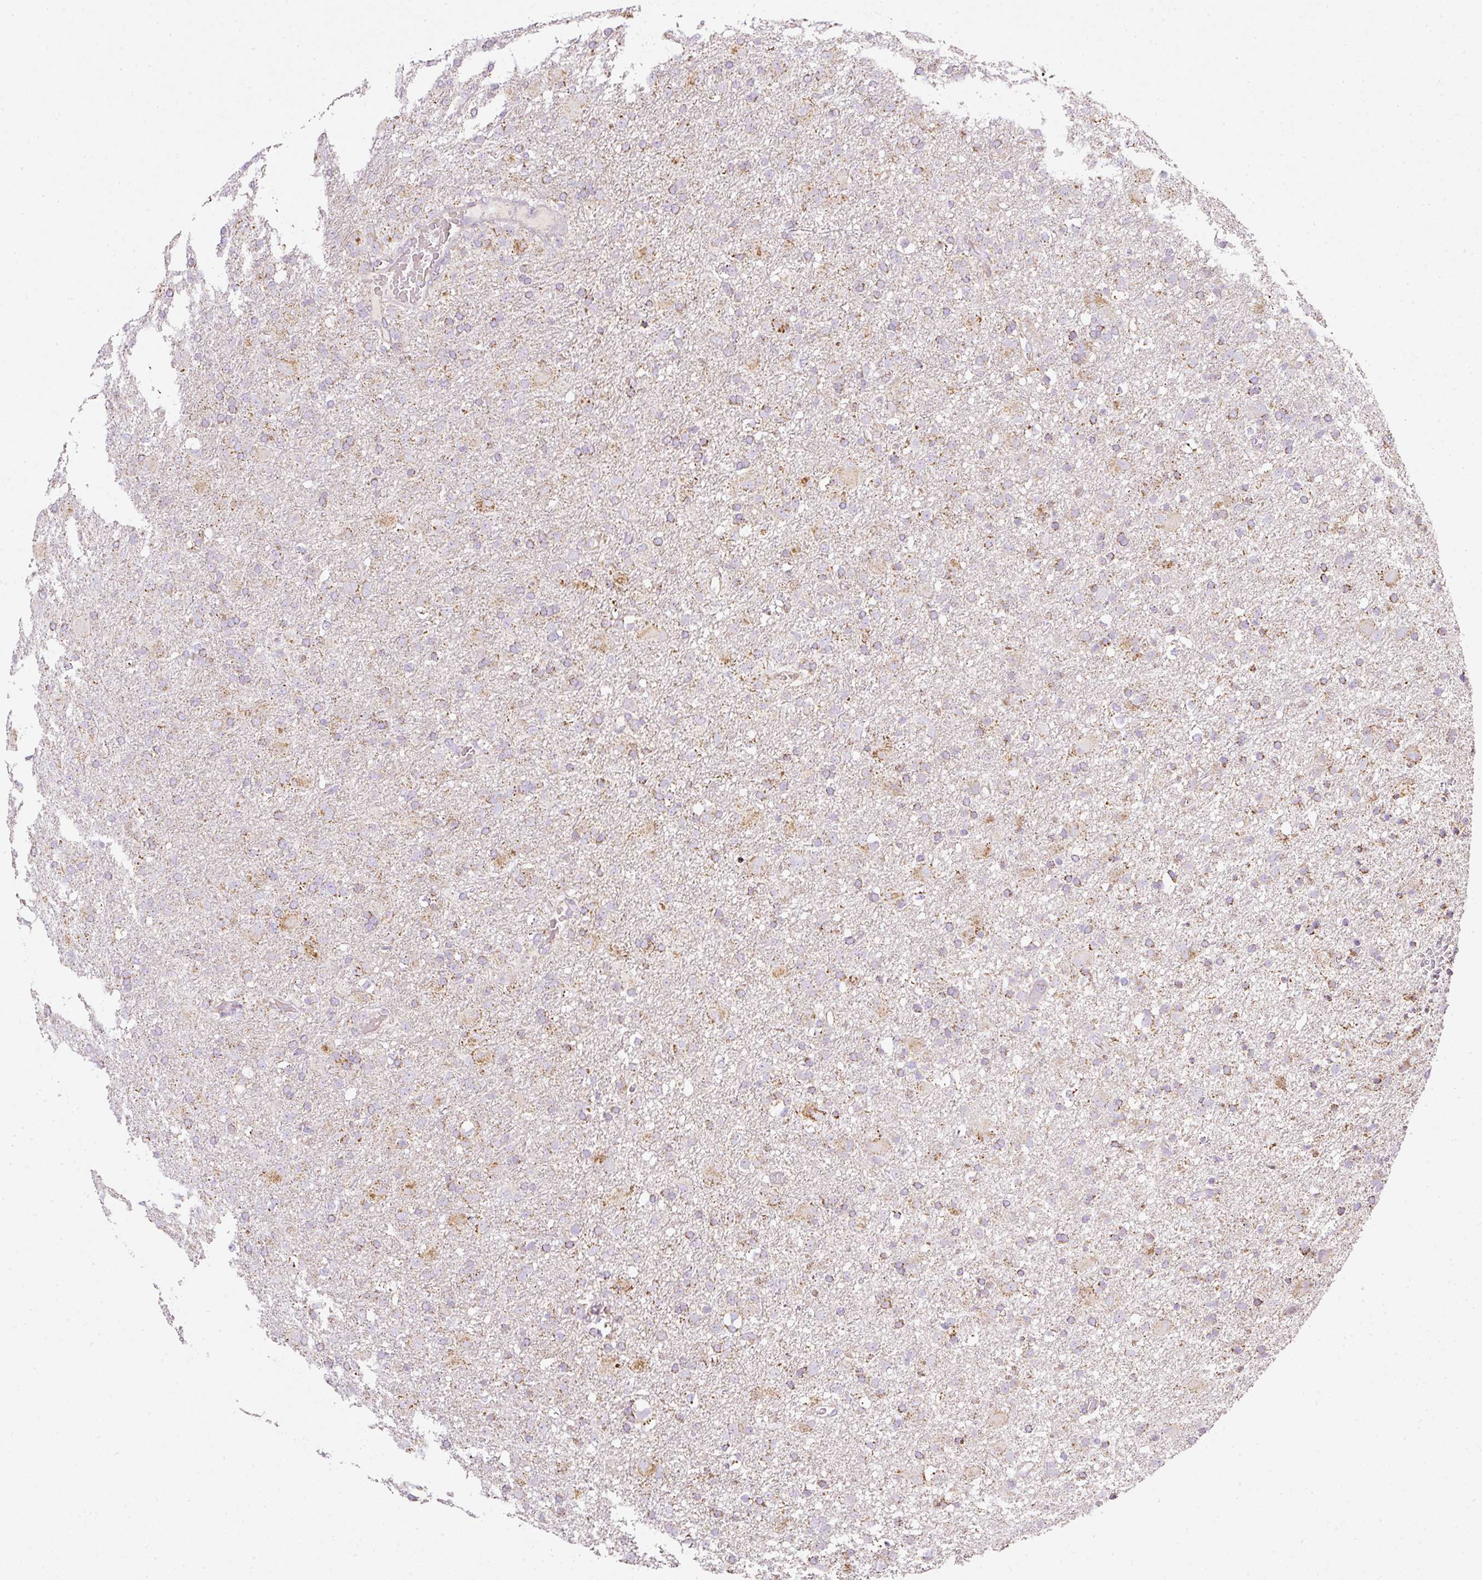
{"staining": {"intensity": "moderate", "quantity": "25%-75%", "location": "cytoplasmic/membranous"}, "tissue": "glioma", "cell_type": "Tumor cells", "image_type": "cancer", "snomed": [{"axis": "morphology", "description": "Glioma, malignant, Low grade"}, {"axis": "topography", "description": "Brain"}], "caption": "Protein staining exhibits moderate cytoplasmic/membranous staining in approximately 25%-75% of tumor cells in malignant glioma (low-grade). (DAB (3,3'-diaminobenzidine) IHC, brown staining for protein, blue staining for nuclei).", "gene": "SDHA", "patient": {"sex": "male", "age": 65}}